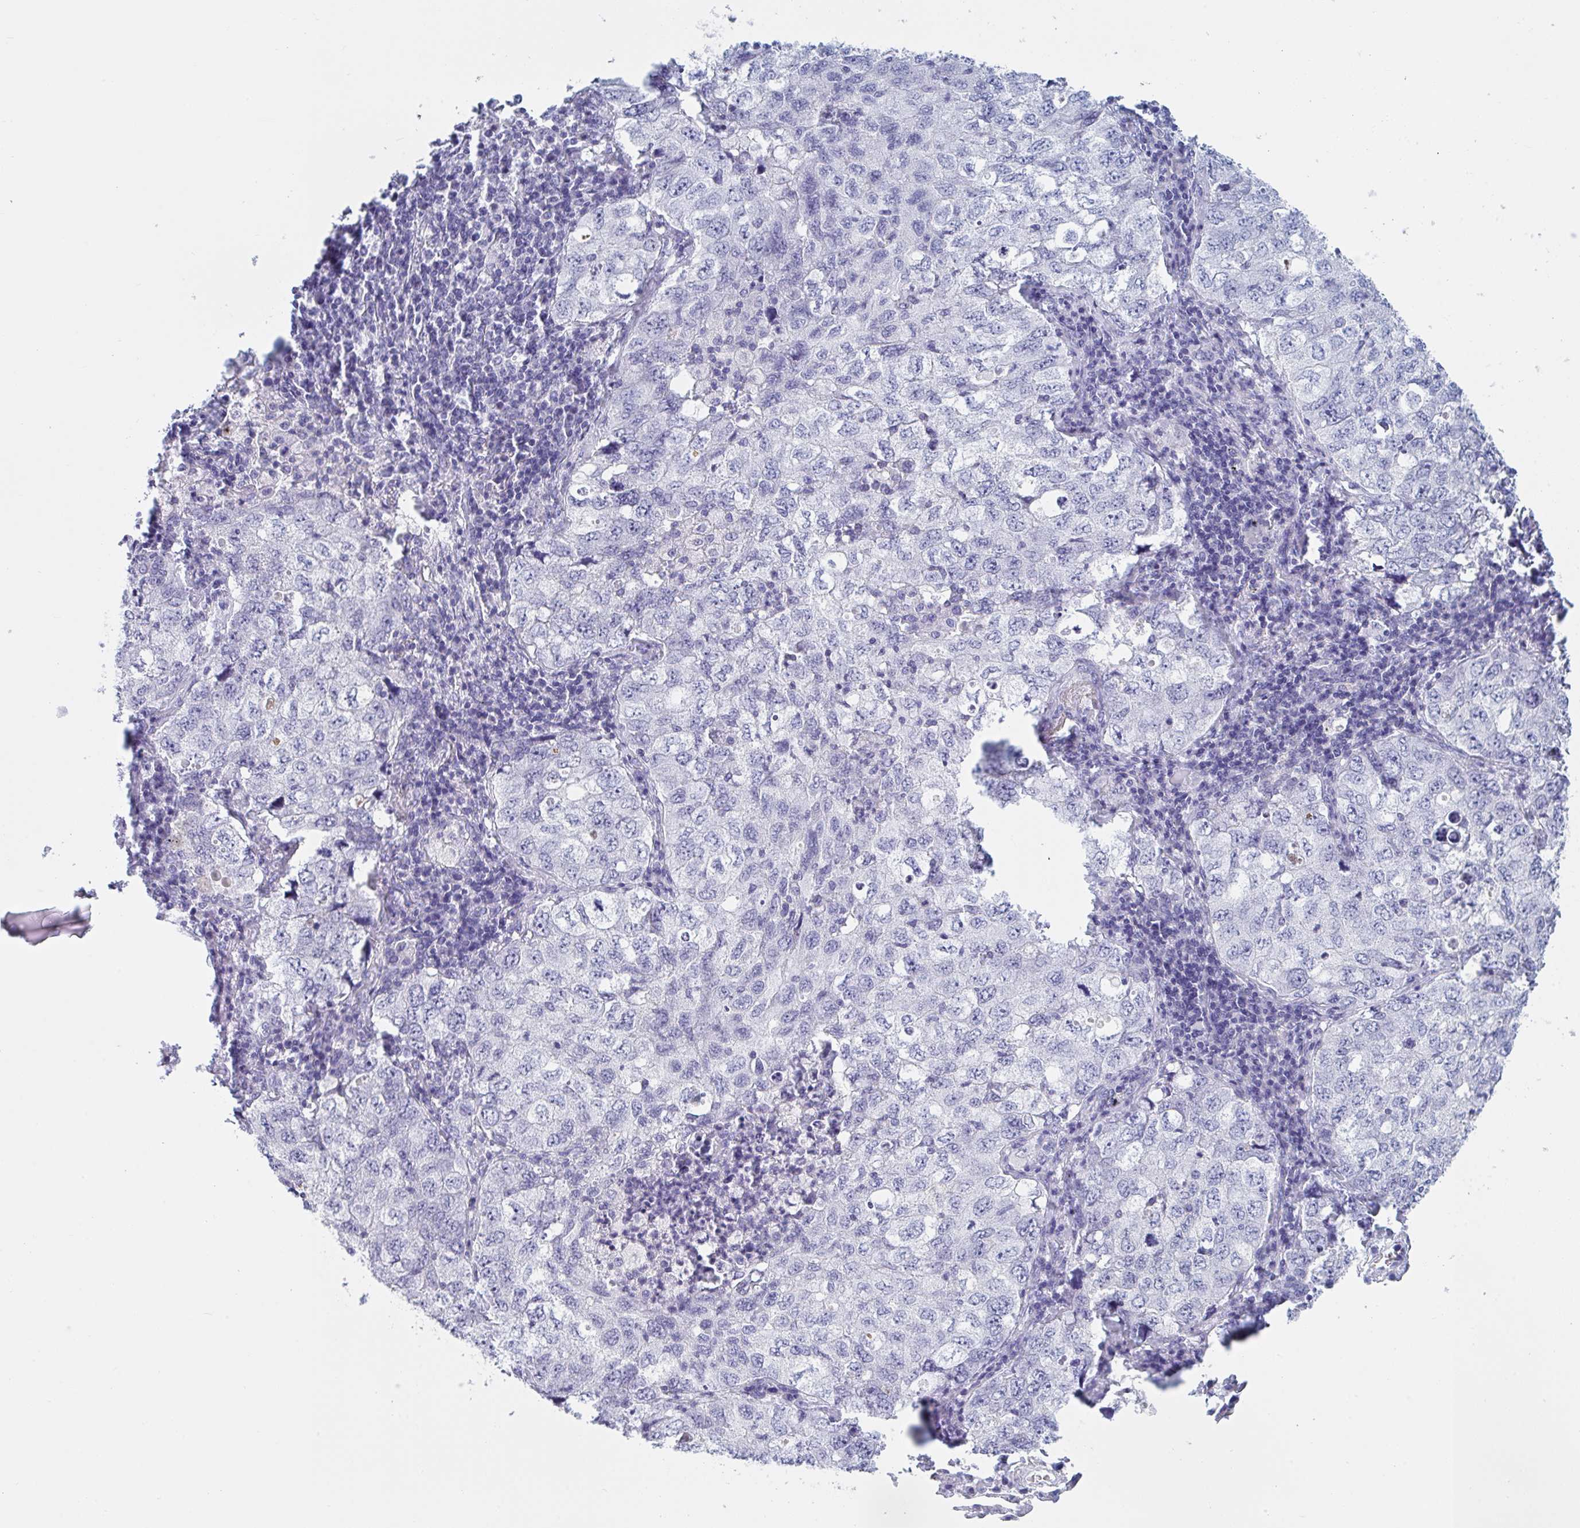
{"staining": {"intensity": "negative", "quantity": "none", "location": "none"}, "tissue": "lung cancer", "cell_type": "Tumor cells", "image_type": "cancer", "snomed": [{"axis": "morphology", "description": "Adenocarcinoma, NOS"}, {"axis": "topography", "description": "Lung"}], "caption": "The histopathology image displays no significant positivity in tumor cells of lung adenocarcinoma.", "gene": "NDUFC2", "patient": {"sex": "female", "age": 57}}